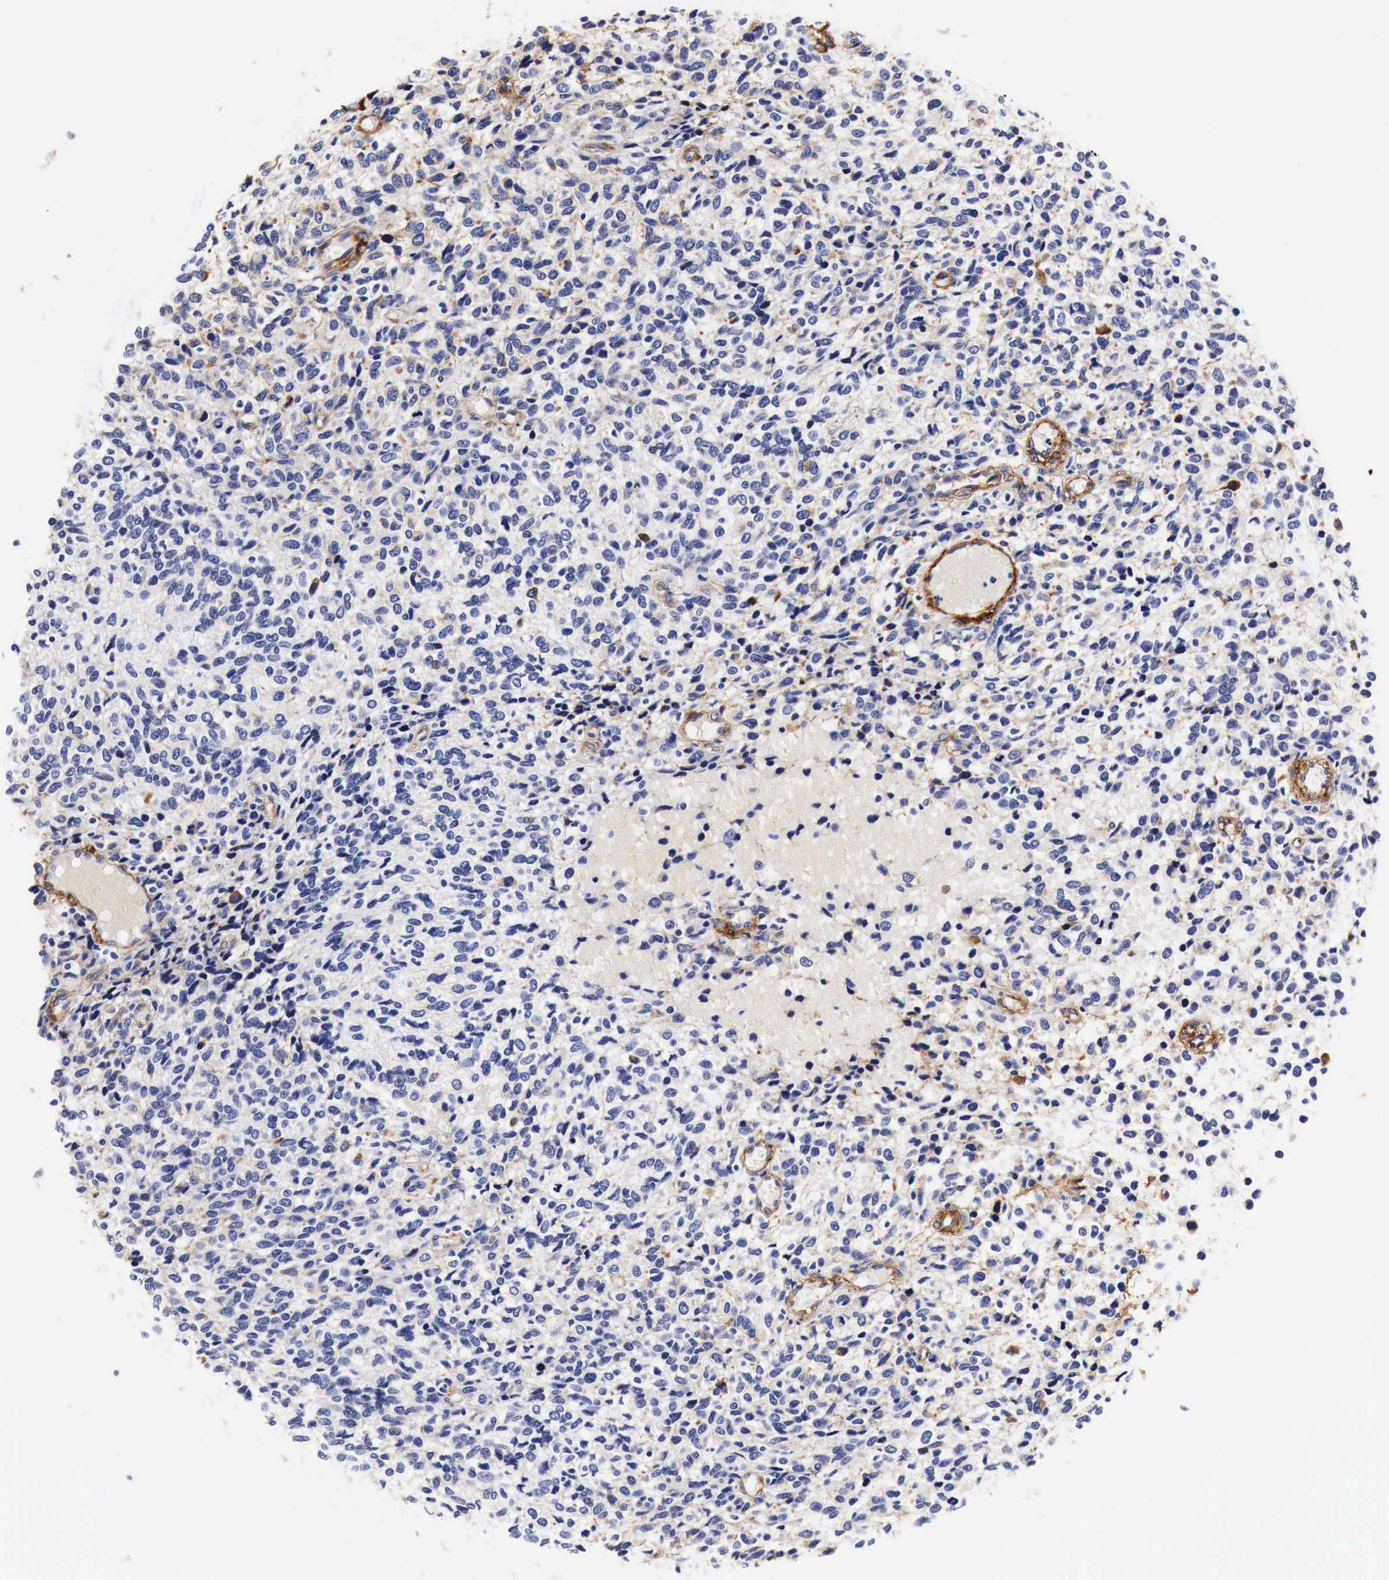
{"staining": {"intensity": "negative", "quantity": "none", "location": "none"}, "tissue": "glioma", "cell_type": "Tumor cells", "image_type": "cancer", "snomed": [{"axis": "morphology", "description": "Glioma, malignant, High grade"}, {"axis": "topography", "description": "Brain"}], "caption": "This is an immunohistochemistry photomicrograph of malignant glioma (high-grade). There is no staining in tumor cells.", "gene": "LAMB2", "patient": {"sex": "male", "age": 77}}